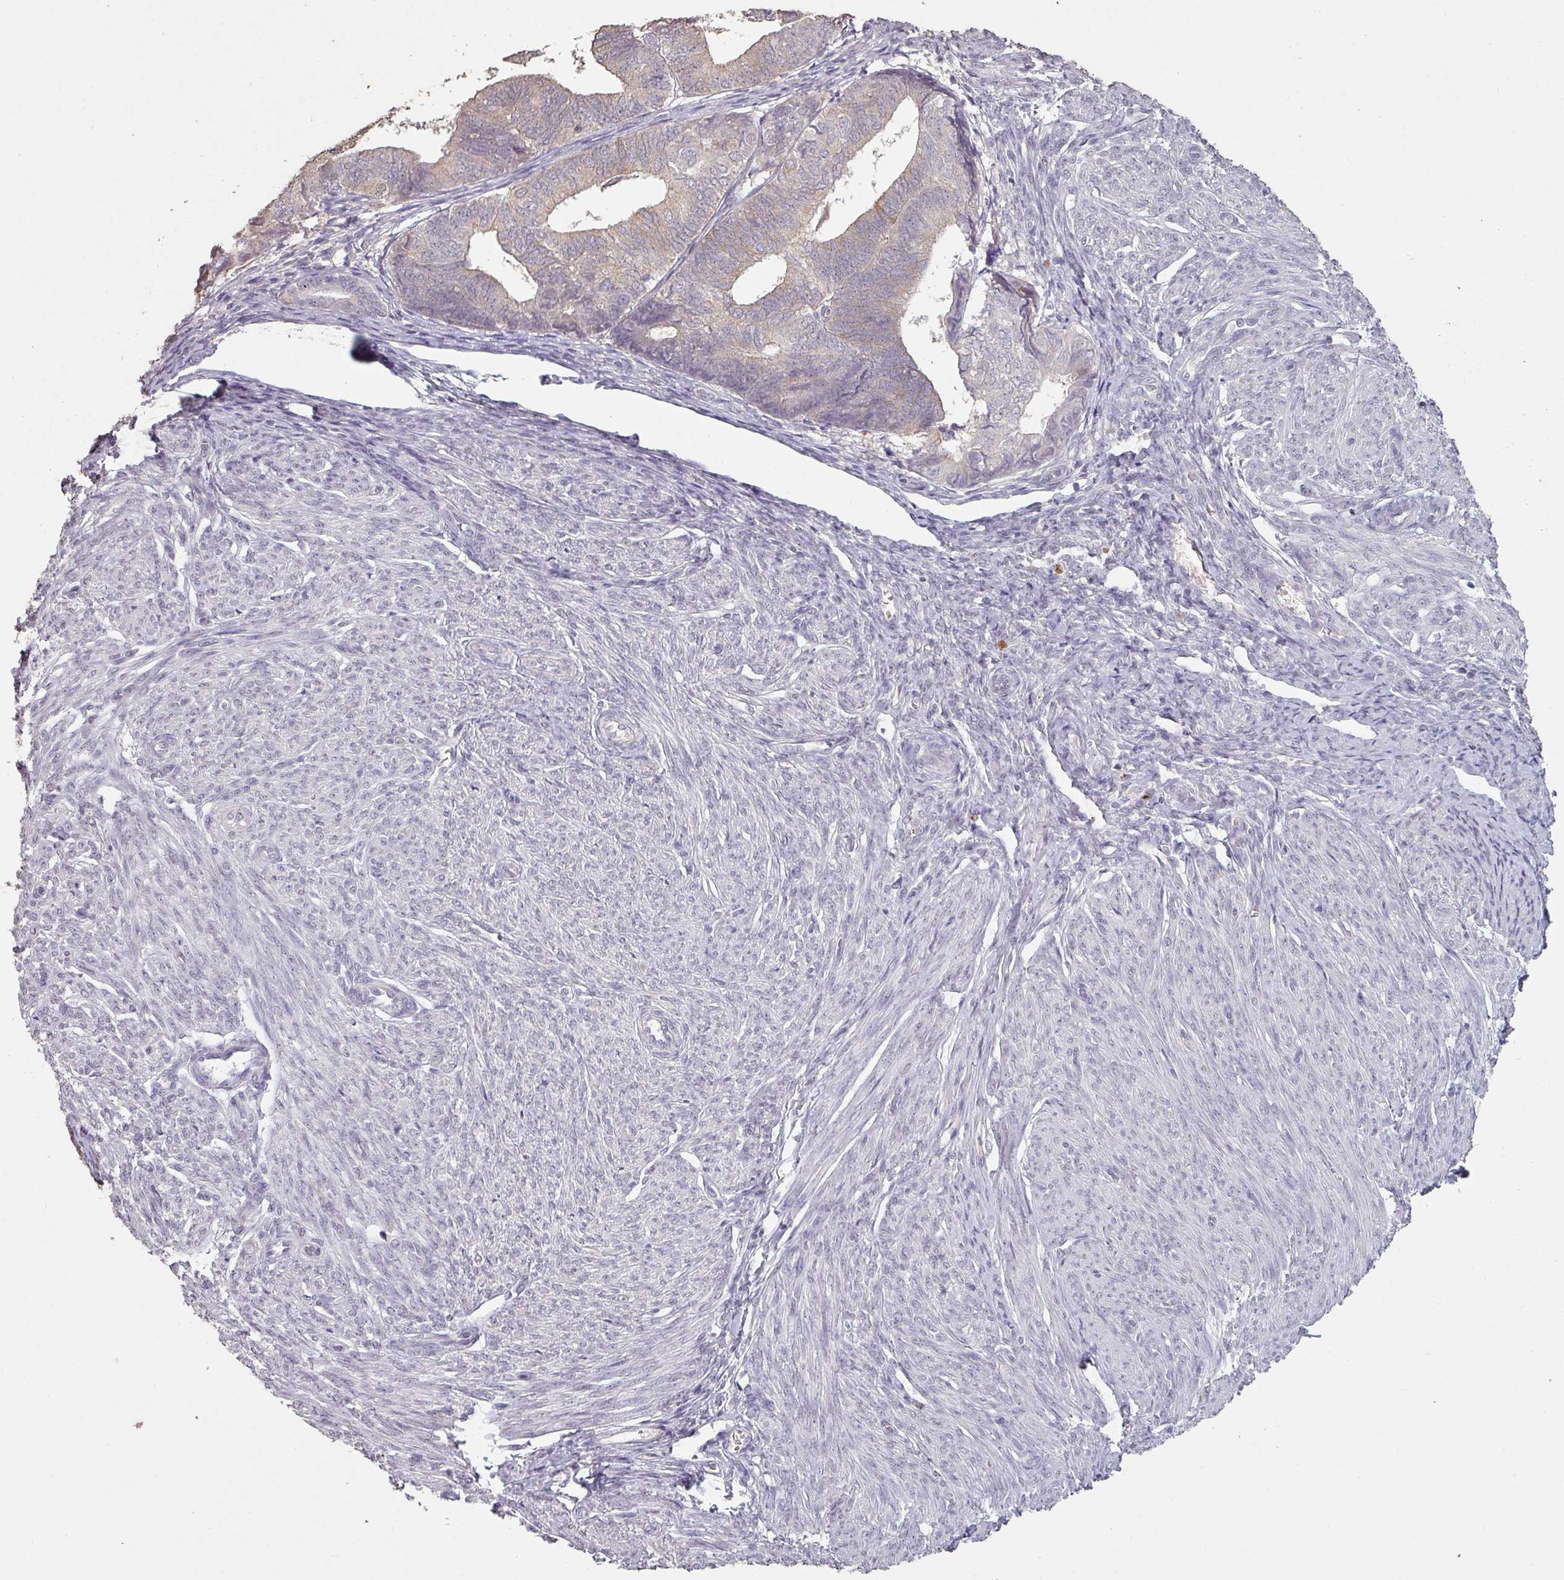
{"staining": {"intensity": "weak", "quantity": "25%-75%", "location": "cytoplasmic/membranous"}, "tissue": "endometrial cancer", "cell_type": "Tumor cells", "image_type": "cancer", "snomed": [{"axis": "morphology", "description": "Adenocarcinoma, NOS"}, {"axis": "topography", "description": "Endometrium"}], "caption": "The immunohistochemical stain shows weak cytoplasmic/membranous positivity in tumor cells of endometrial adenocarcinoma tissue.", "gene": "LYPLA1", "patient": {"sex": "female", "age": 87}}